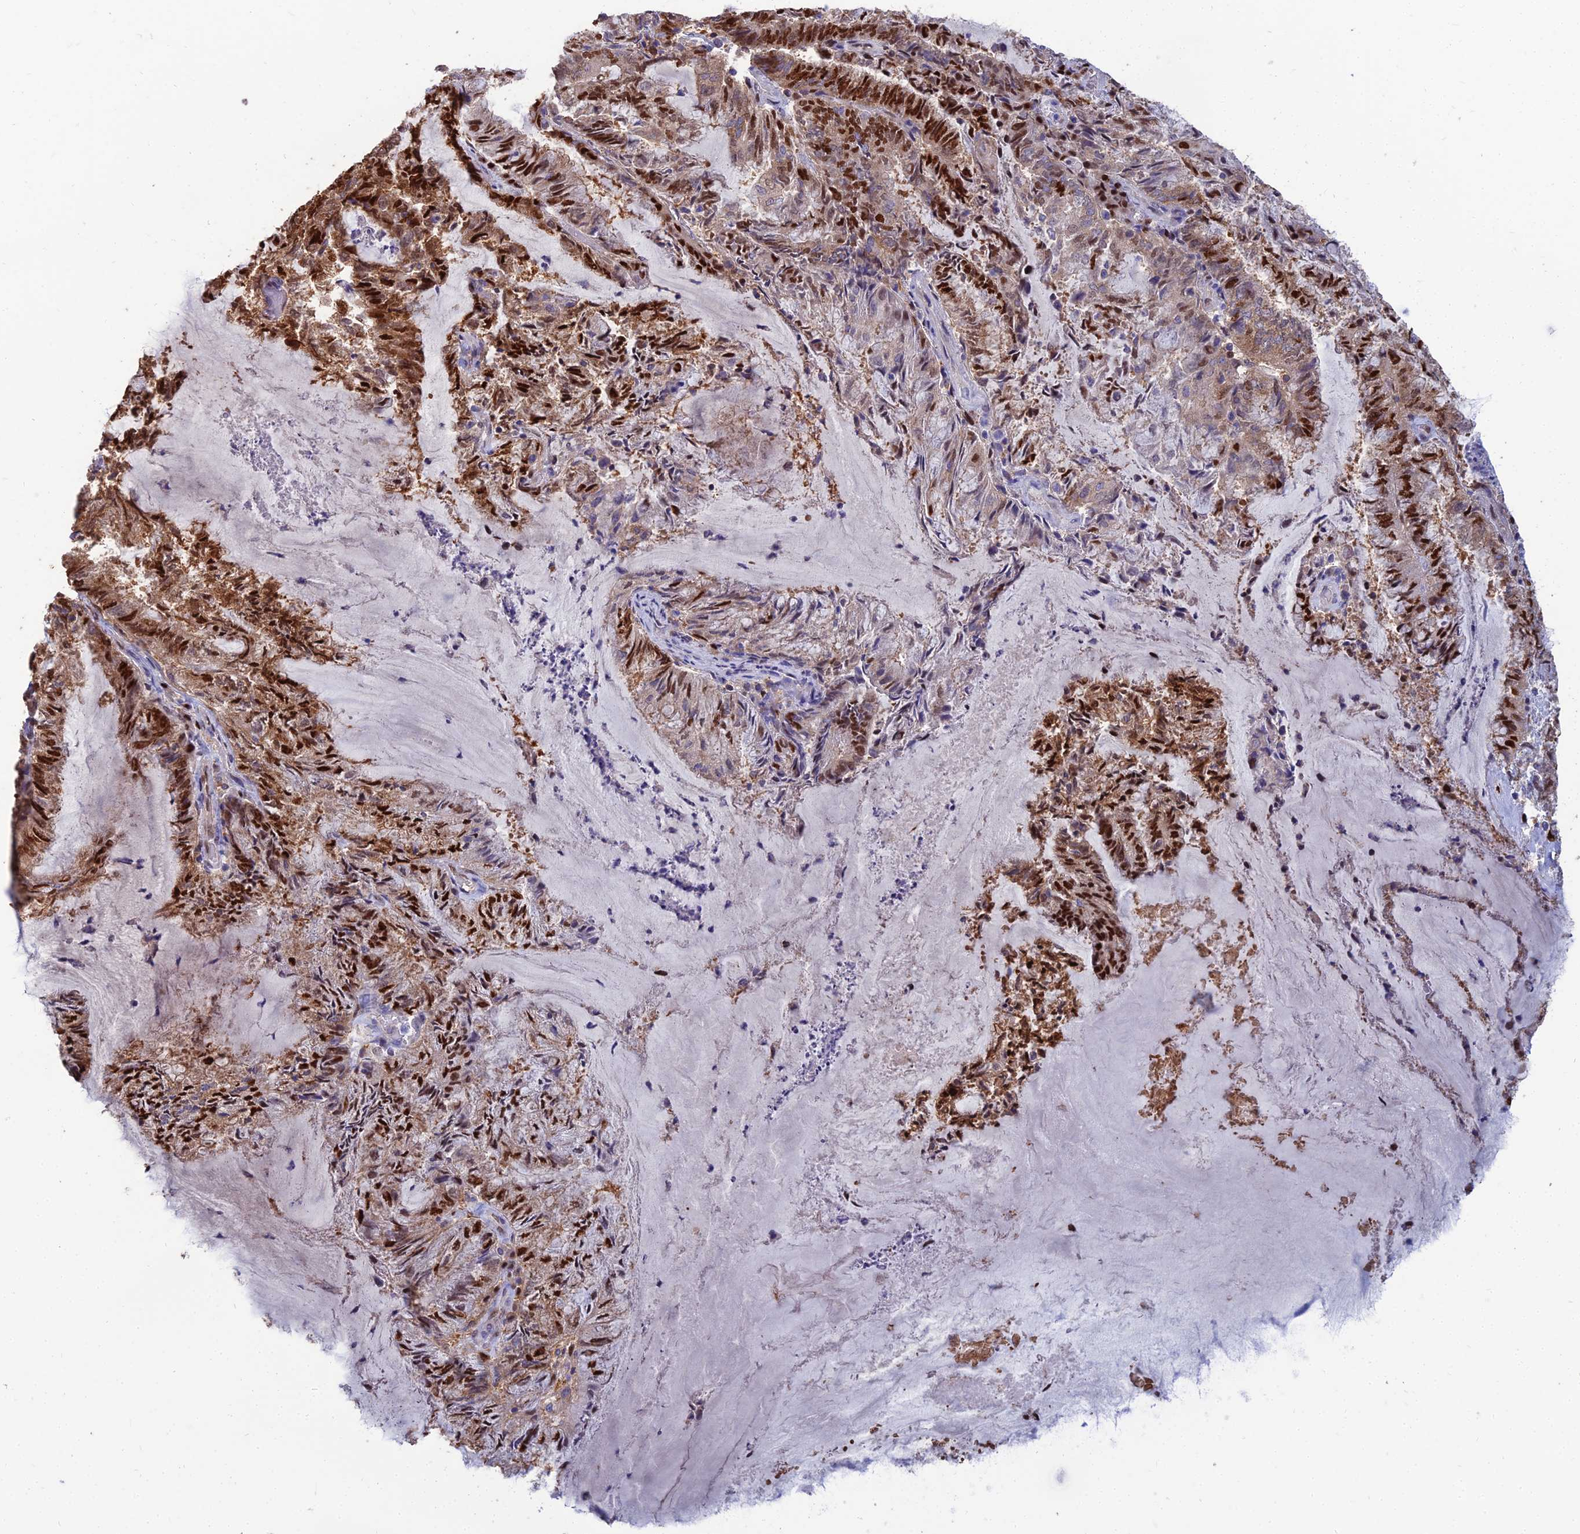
{"staining": {"intensity": "strong", "quantity": ">75%", "location": "cytoplasmic/membranous,nuclear"}, "tissue": "endometrial cancer", "cell_type": "Tumor cells", "image_type": "cancer", "snomed": [{"axis": "morphology", "description": "Adenocarcinoma, NOS"}, {"axis": "topography", "description": "Endometrium"}], "caption": "This is an image of IHC staining of endometrial cancer, which shows strong positivity in the cytoplasmic/membranous and nuclear of tumor cells.", "gene": "DNPEP", "patient": {"sex": "female", "age": 80}}